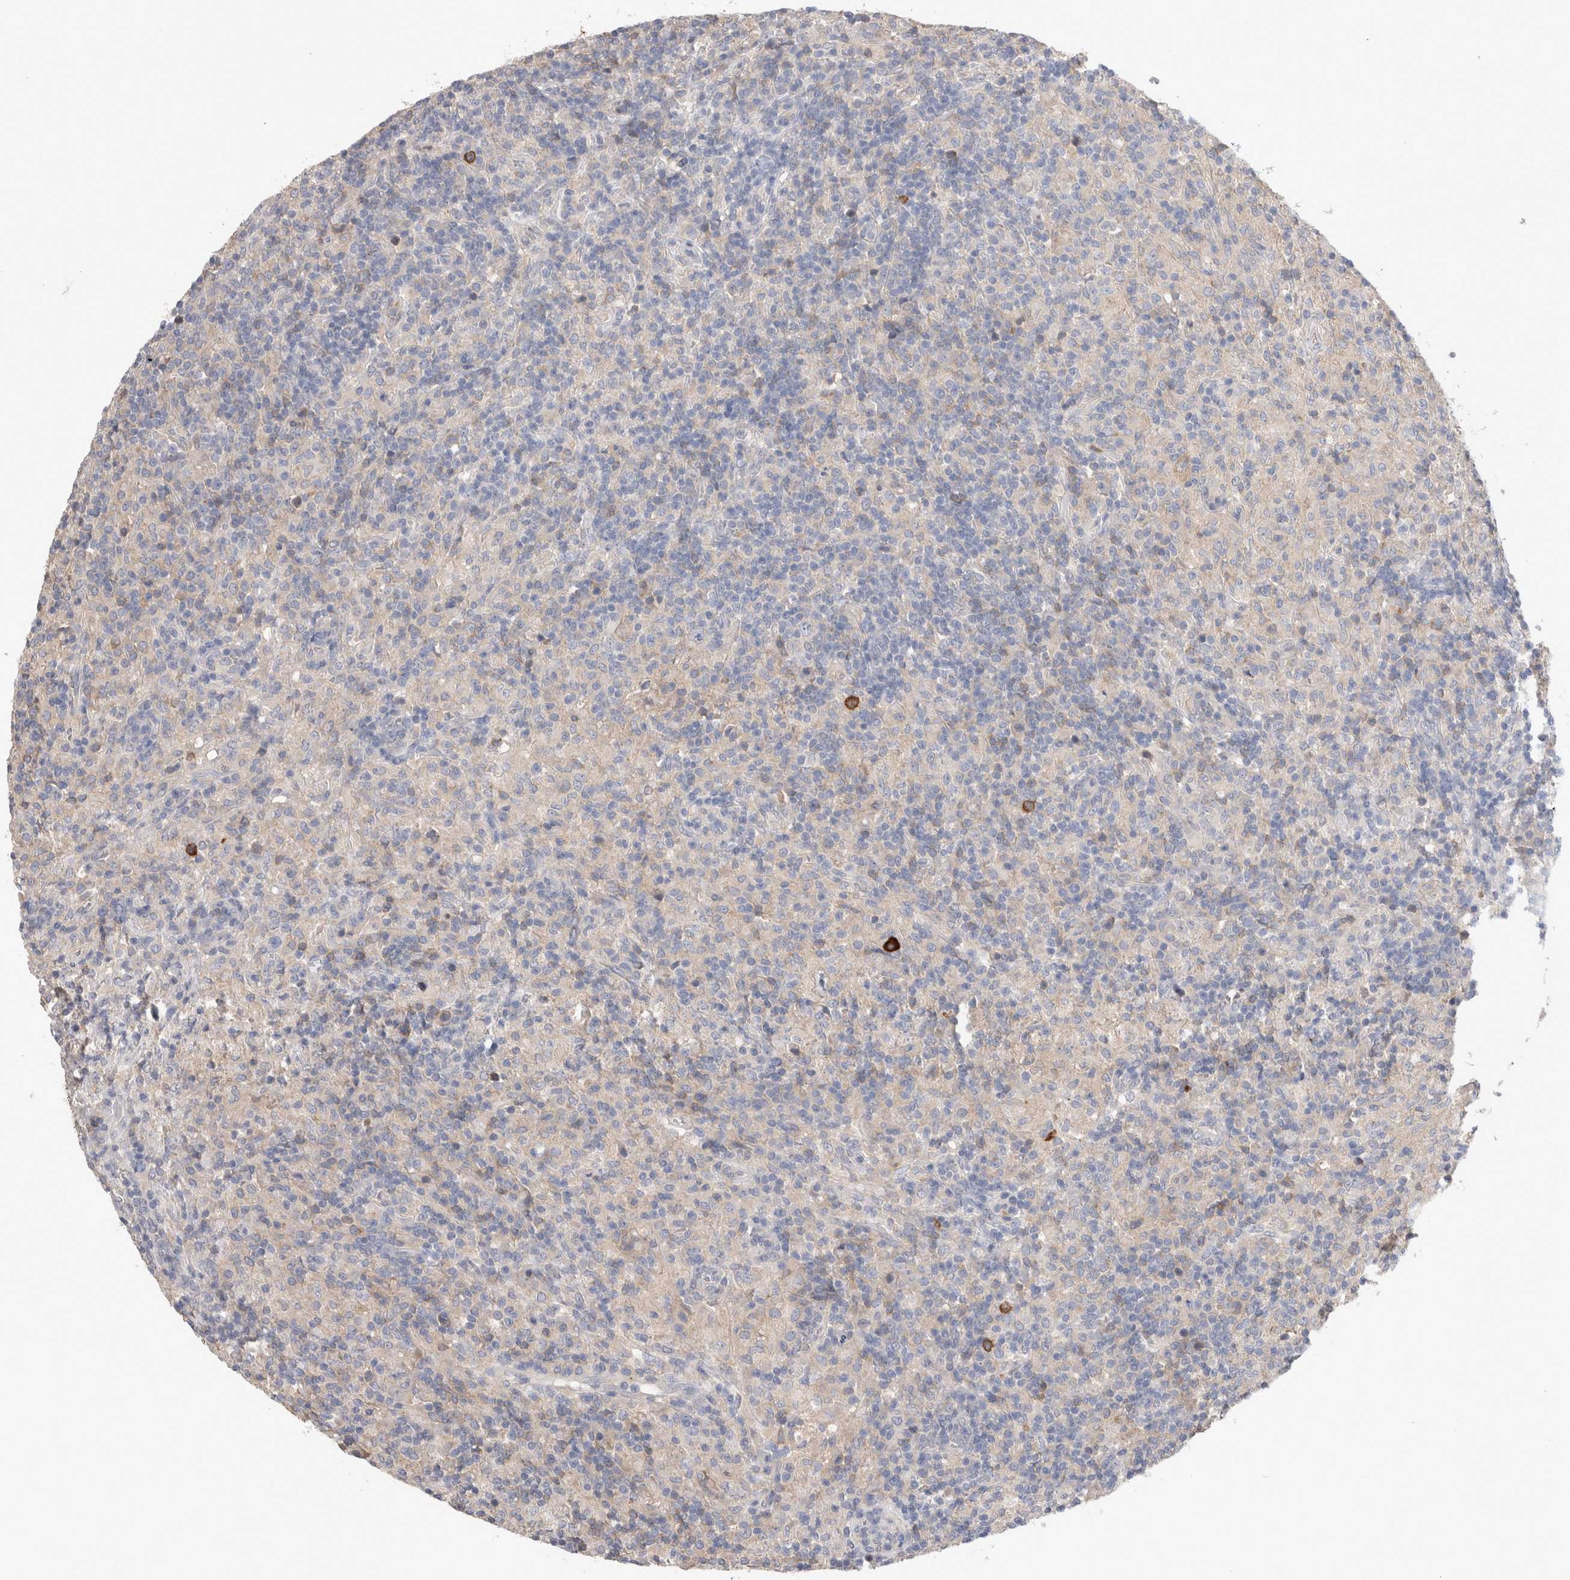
{"staining": {"intensity": "negative", "quantity": "none", "location": "none"}, "tissue": "lymphoma", "cell_type": "Tumor cells", "image_type": "cancer", "snomed": [{"axis": "morphology", "description": "Hodgkin's disease, NOS"}, {"axis": "topography", "description": "Lymph node"}], "caption": "Immunohistochemistry micrograph of neoplastic tissue: Hodgkin's disease stained with DAB (3,3'-diaminobenzidine) demonstrates no significant protein positivity in tumor cells.", "gene": "PPP3CC", "patient": {"sex": "male", "age": 70}}